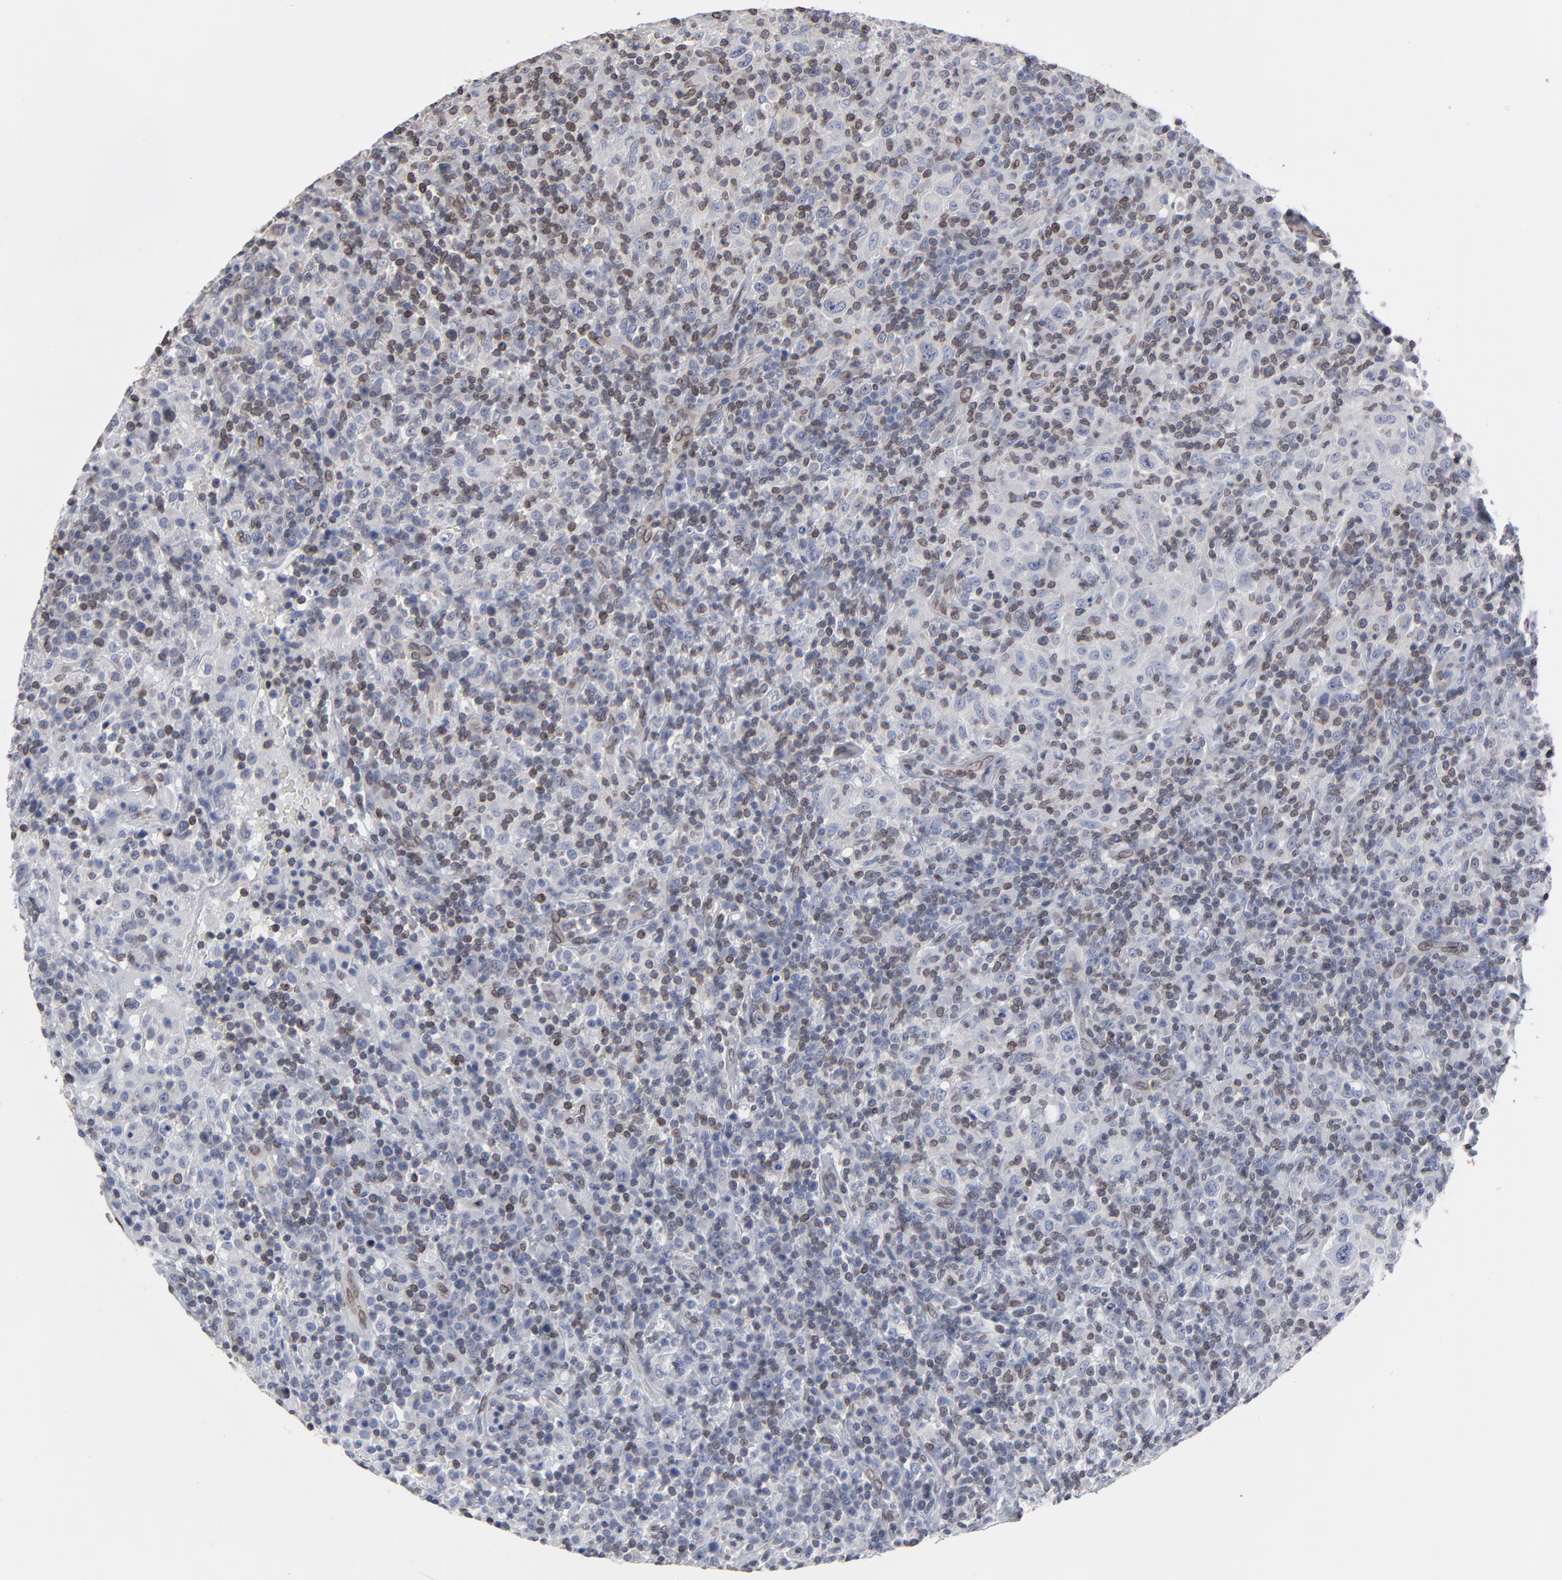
{"staining": {"intensity": "moderate", "quantity": "25%-75%", "location": "cytoplasmic/membranous,nuclear"}, "tissue": "lymphoma", "cell_type": "Tumor cells", "image_type": "cancer", "snomed": [{"axis": "morphology", "description": "Hodgkin's disease, NOS"}, {"axis": "topography", "description": "Lymph node"}], "caption": "Tumor cells reveal medium levels of moderate cytoplasmic/membranous and nuclear positivity in approximately 25%-75% of cells in Hodgkin's disease. (DAB IHC, brown staining for protein, blue staining for nuclei).", "gene": "SYNE2", "patient": {"sex": "male", "age": 65}}